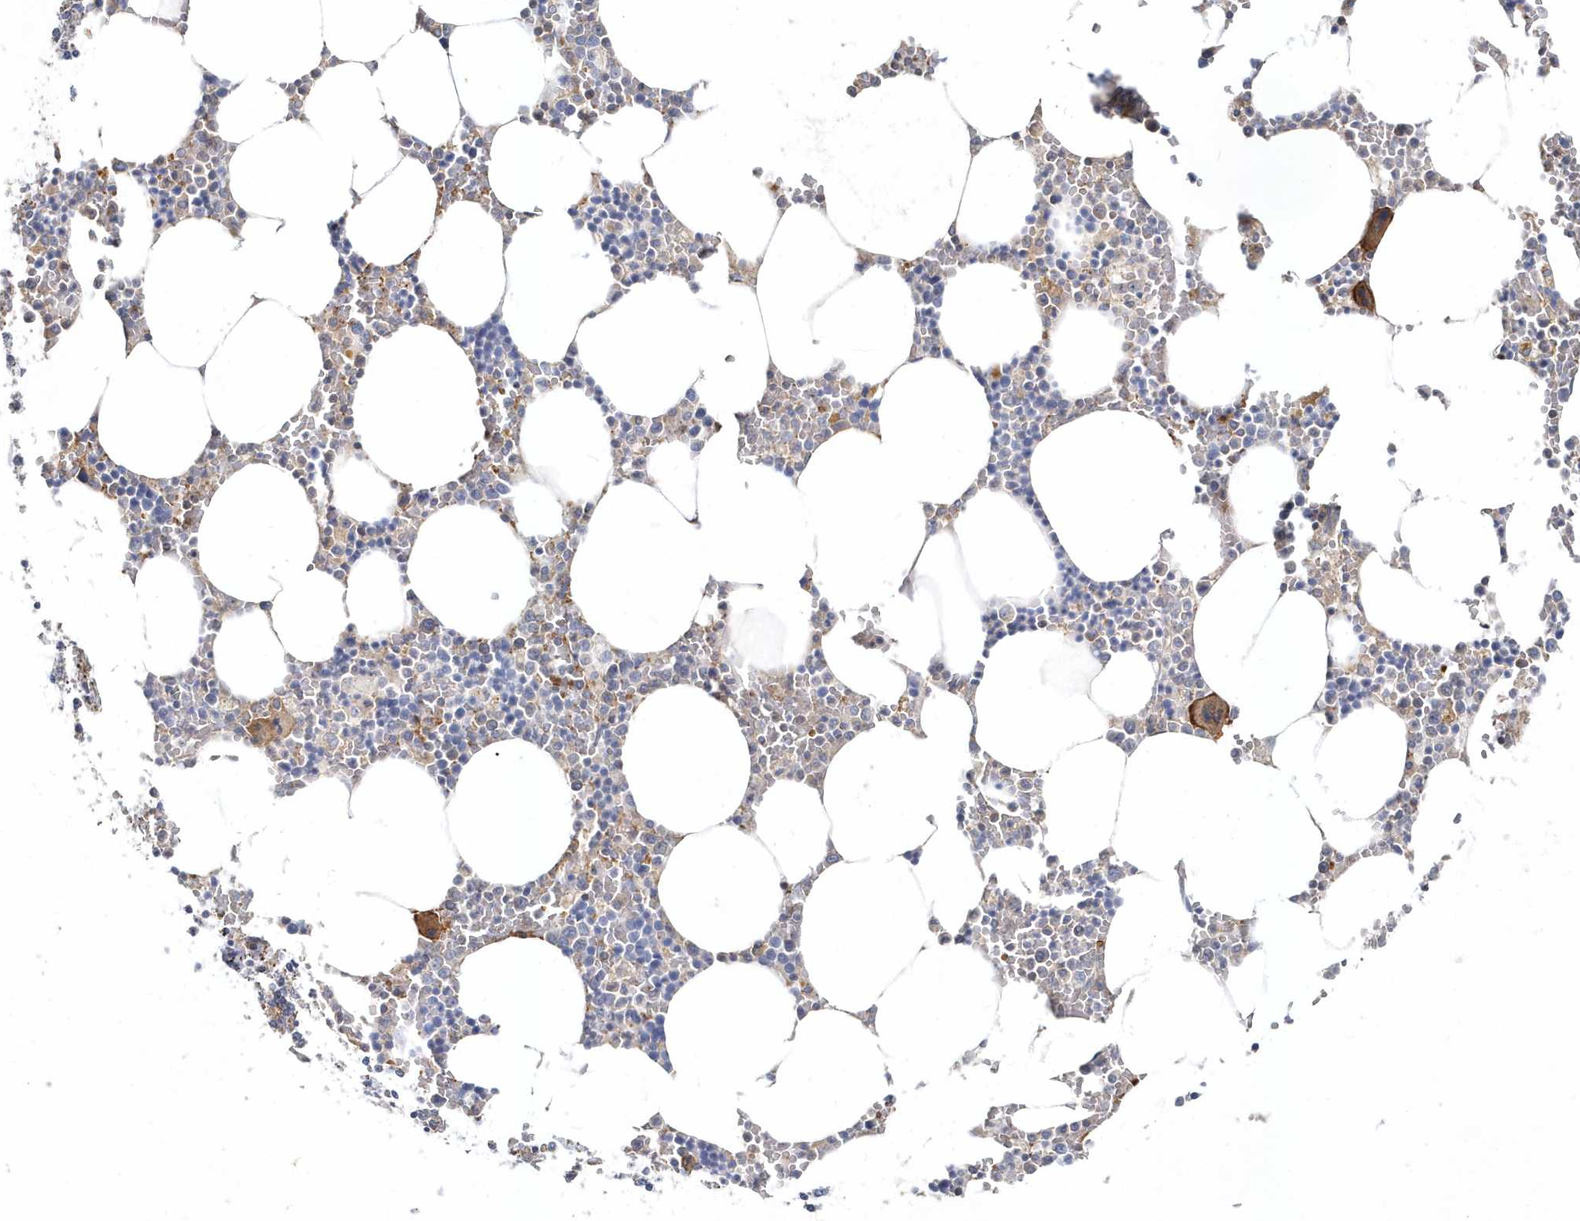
{"staining": {"intensity": "moderate", "quantity": "<25%", "location": "cytoplasmic/membranous"}, "tissue": "bone marrow", "cell_type": "Hematopoietic cells", "image_type": "normal", "snomed": [{"axis": "morphology", "description": "Normal tissue, NOS"}, {"axis": "topography", "description": "Bone marrow"}], "caption": "Brown immunohistochemical staining in benign human bone marrow exhibits moderate cytoplasmic/membranous positivity in about <25% of hematopoietic cells. (DAB = brown stain, brightfield microscopy at high magnification).", "gene": "LEXM", "patient": {"sex": "male", "age": 70}}